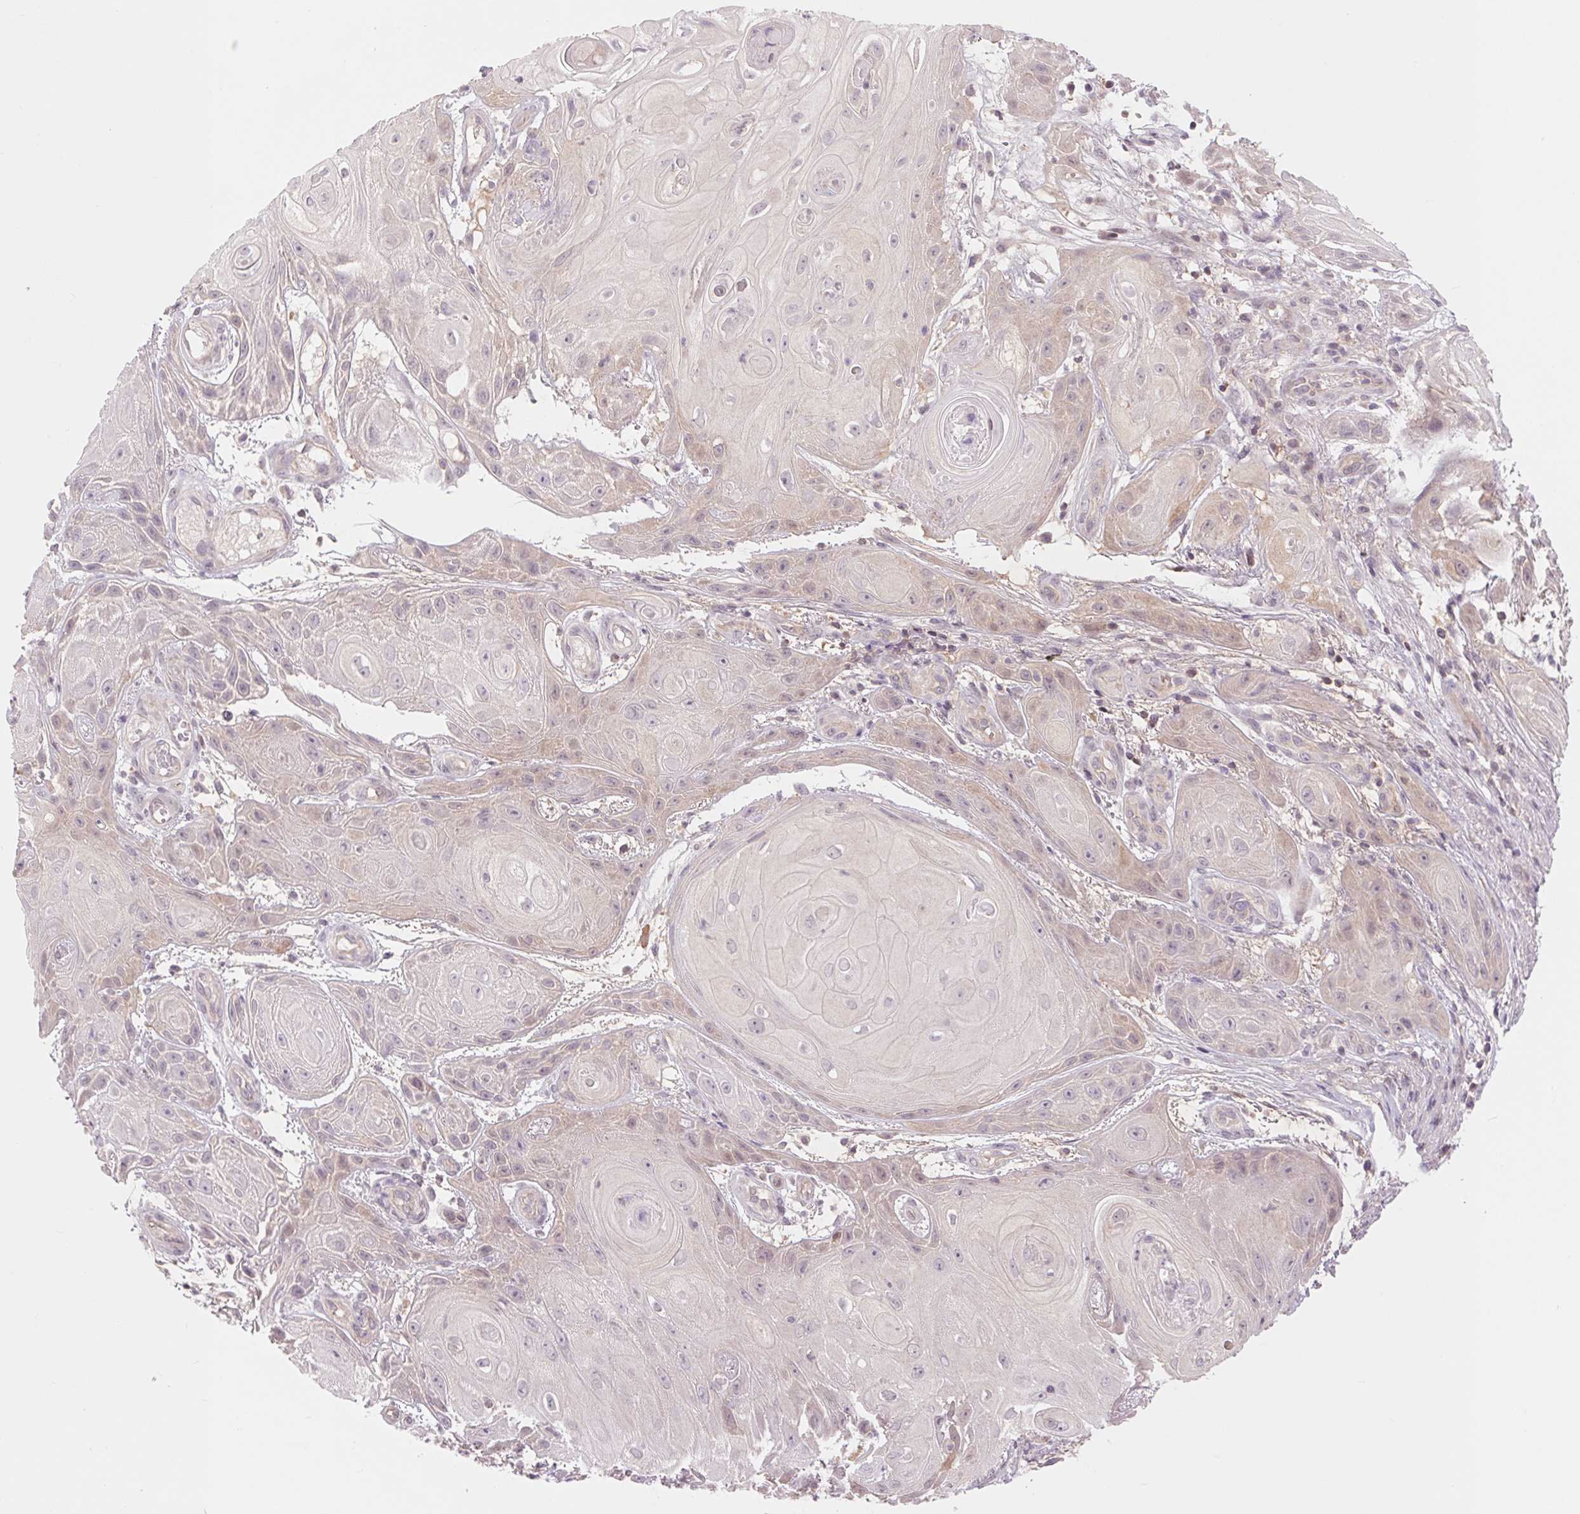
{"staining": {"intensity": "weak", "quantity": "<25%", "location": "cytoplasmic/membranous"}, "tissue": "skin cancer", "cell_type": "Tumor cells", "image_type": "cancer", "snomed": [{"axis": "morphology", "description": "Squamous cell carcinoma, NOS"}, {"axis": "topography", "description": "Skin"}], "caption": "This is a micrograph of immunohistochemistry staining of skin cancer, which shows no expression in tumor cells.", "gene": "SH3RF2", "patient": {"sex": "male", "age": 62}}